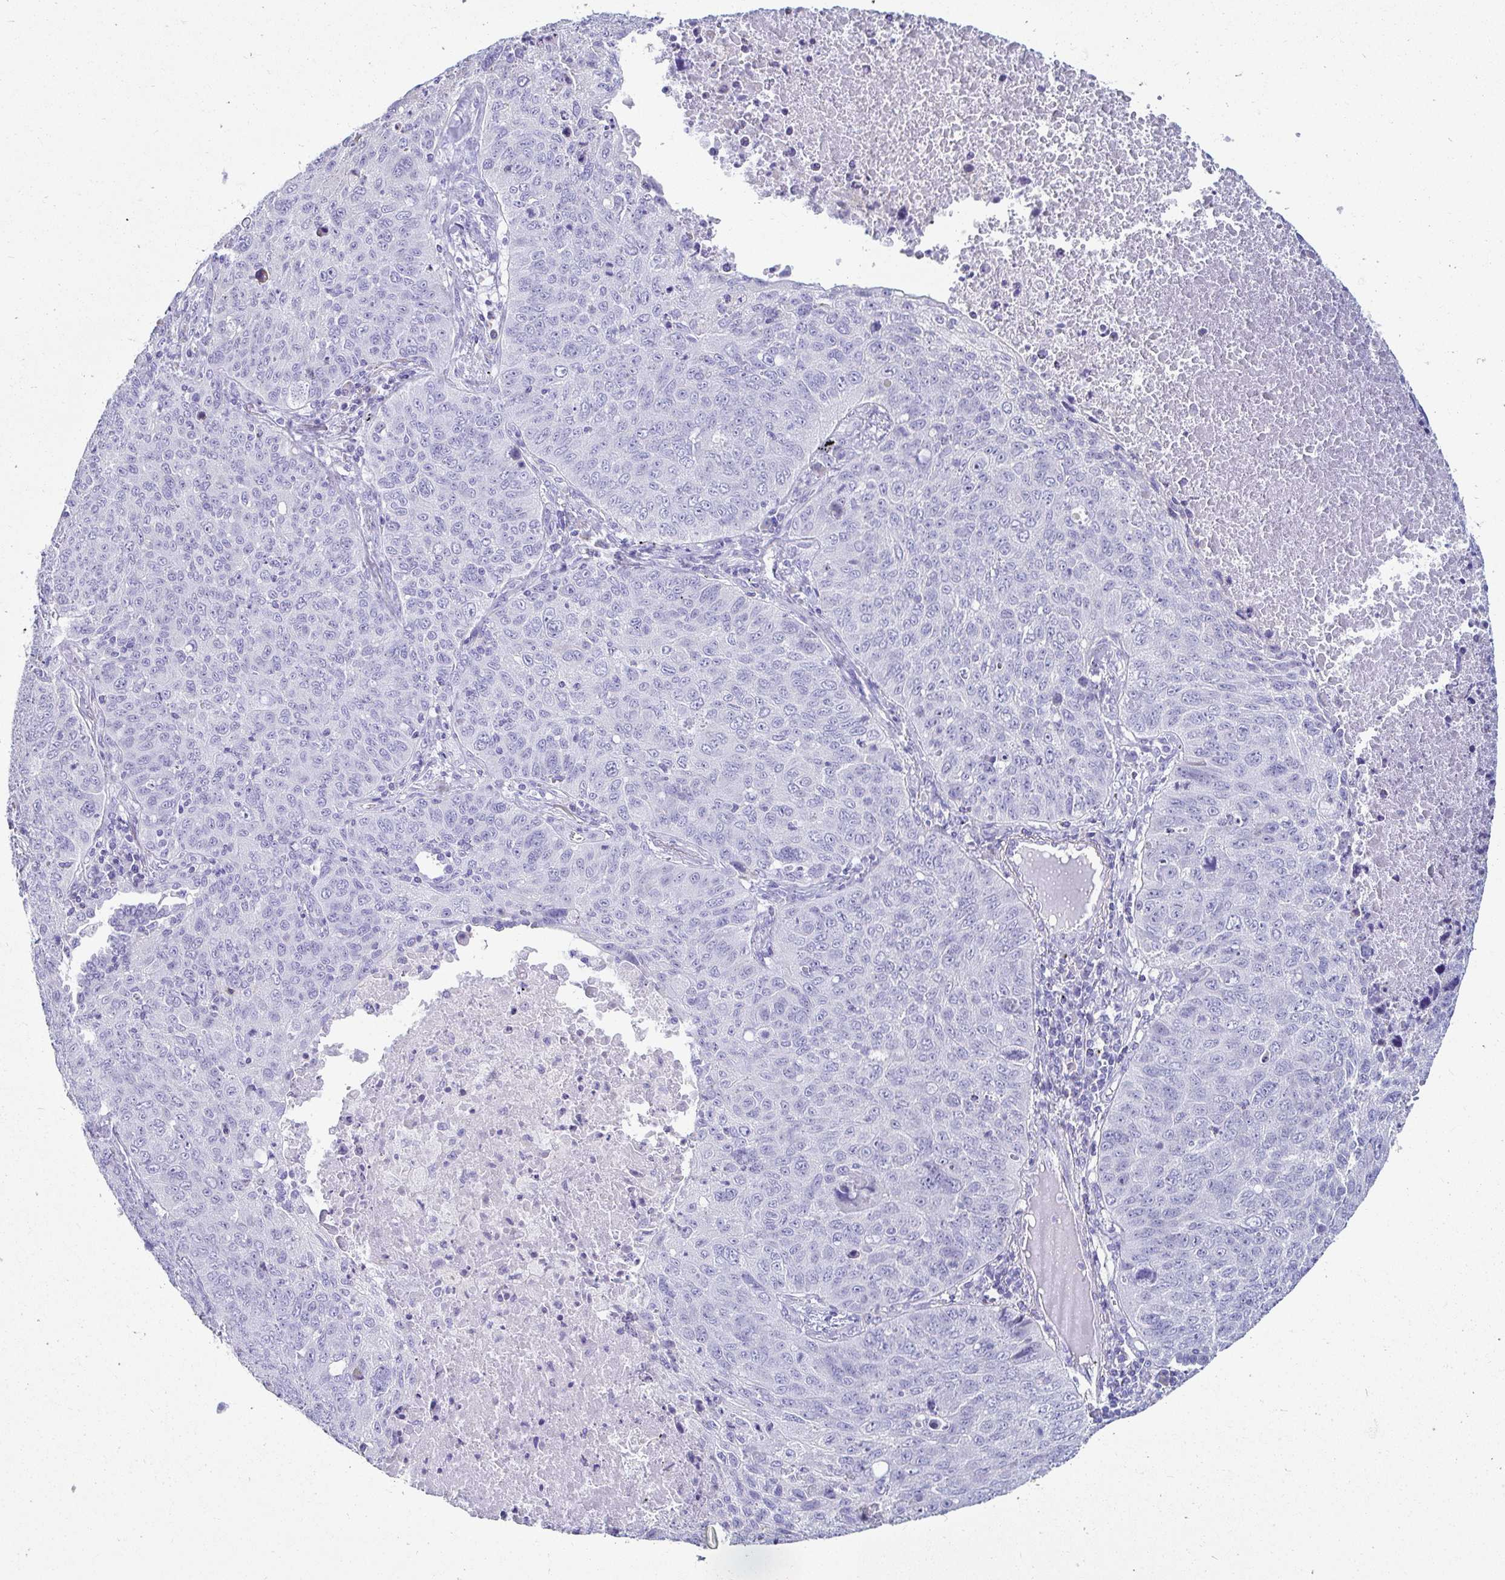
{"staining": {"intensity": "negative", "quantity": "none", "location": "none"}, "tissue": "lung cancer", "cell_type": "Tumor cells", "image_type": "cancer", "snomed": [{"axis": "morphology", "description": "Normal morphology"}, {"axis": "morphology", "description": "Aneuploidy"}, {"axis": "morphology", "description": "Squamous cell carcinoma, NOS"}, {"axis": "topography", "description": "Lymph node"}, {"axis": "topography", "description": "Lung"}], "caption": "DAB (3,3'-diaminobenzidine) immunohistochemical staining of human squamous cell carcinoma (lung) displays no significant expression in tumor cells. (DAB (3,3'-diaminobenzidine) immunohistochemistry (IHC) with hematoxylin counter stain).", "gene": "C4orf17", "patient": {"sex": "female", "age": 76}}